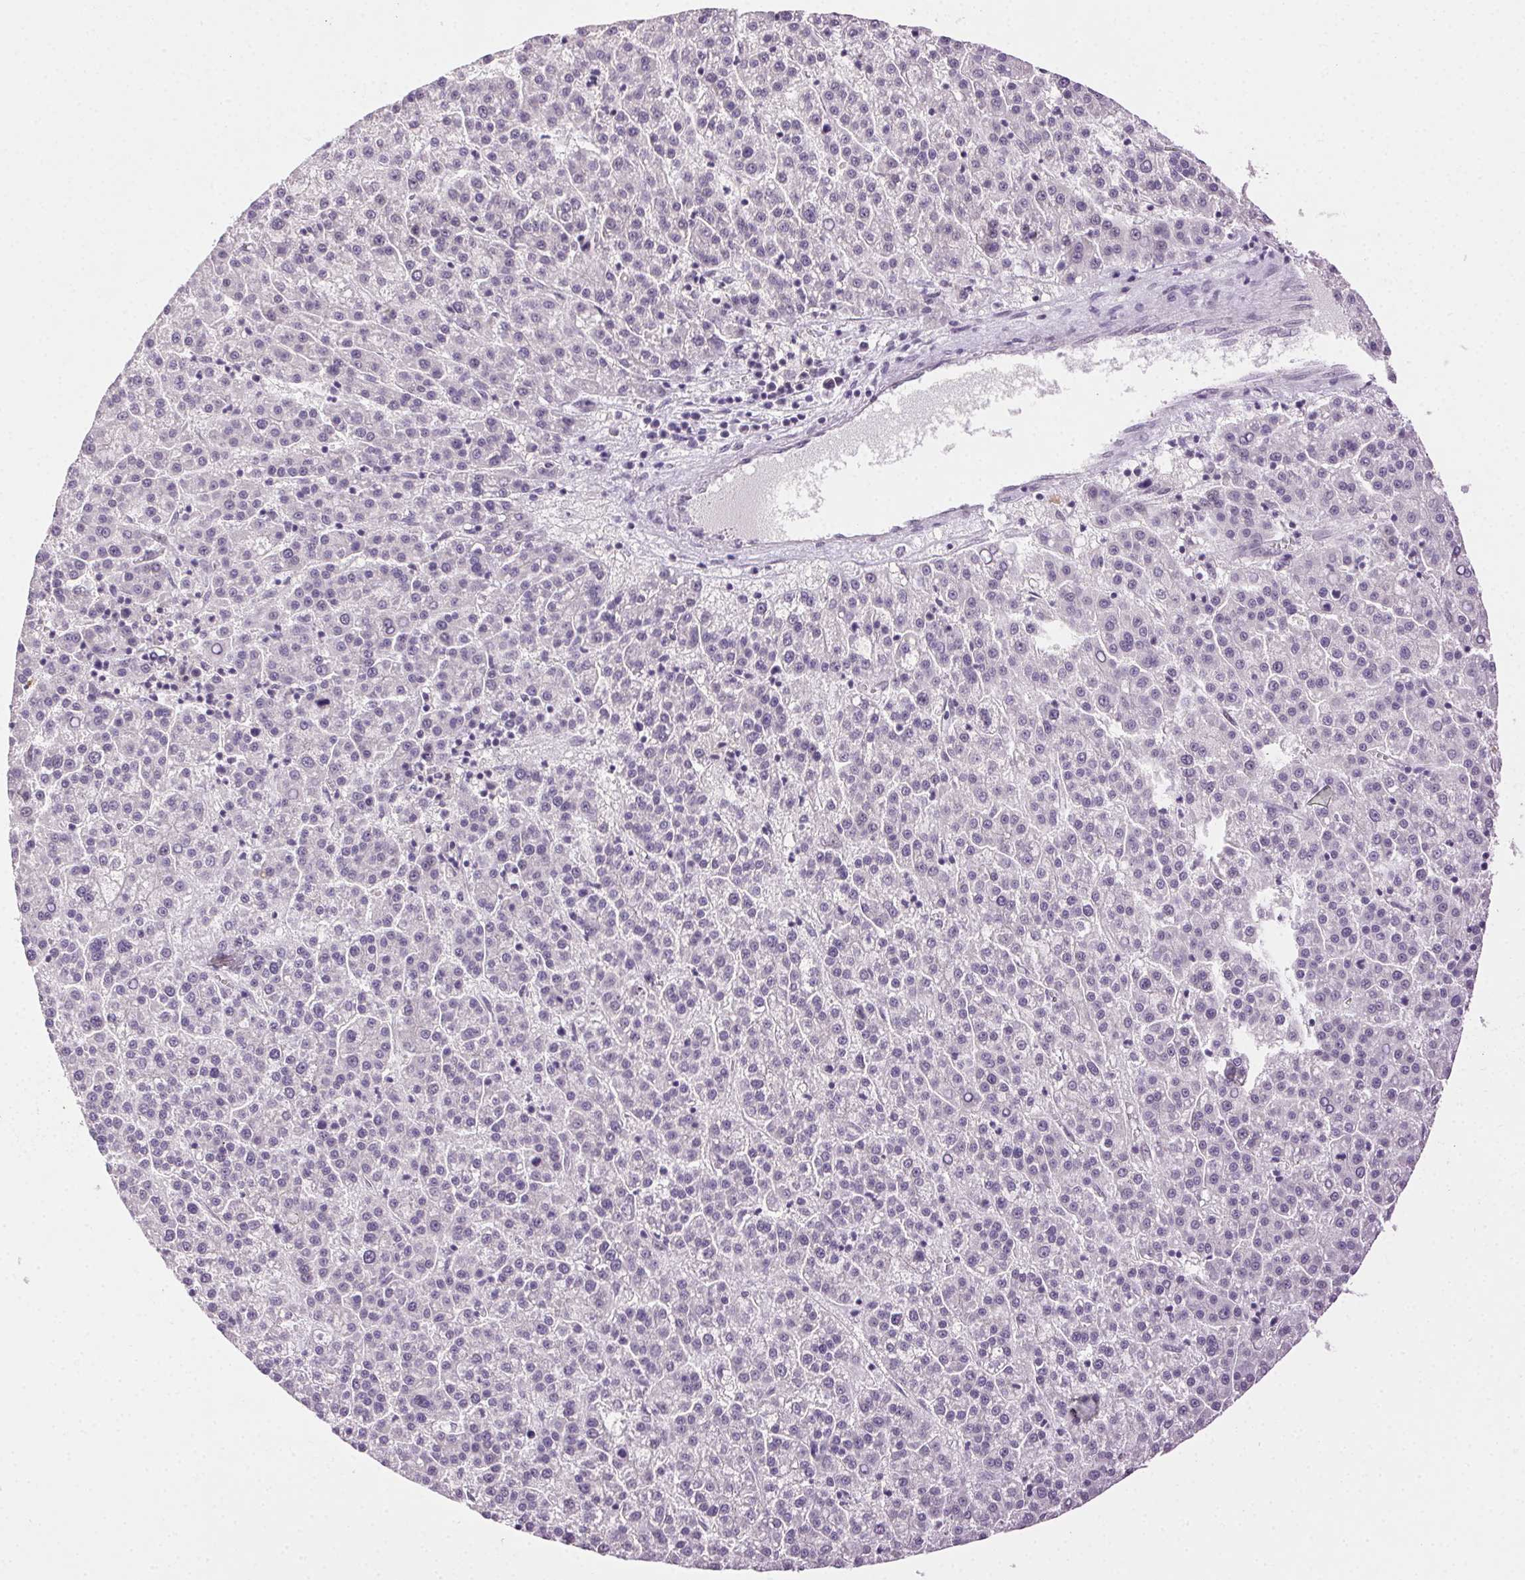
{"staining": {"intensity": "negative", "quantity": "none", "location": "none"}, "tissue": "liver cancer", "cell_type": "Tumor cells", "image_type": "cancer", "snomed": [{"axis": "morphology", "description": "Carcinoma, Hepatocellular, NOS"}, {"axis": "topography", "description": "Liver"}], "caption": "Micrograph shows no significant protein positivity in tumor cells of liver cancer (hepatocellular carcinoma).", "gene": "CLDN10", "patient": {"sex": "female", "age": 58}}